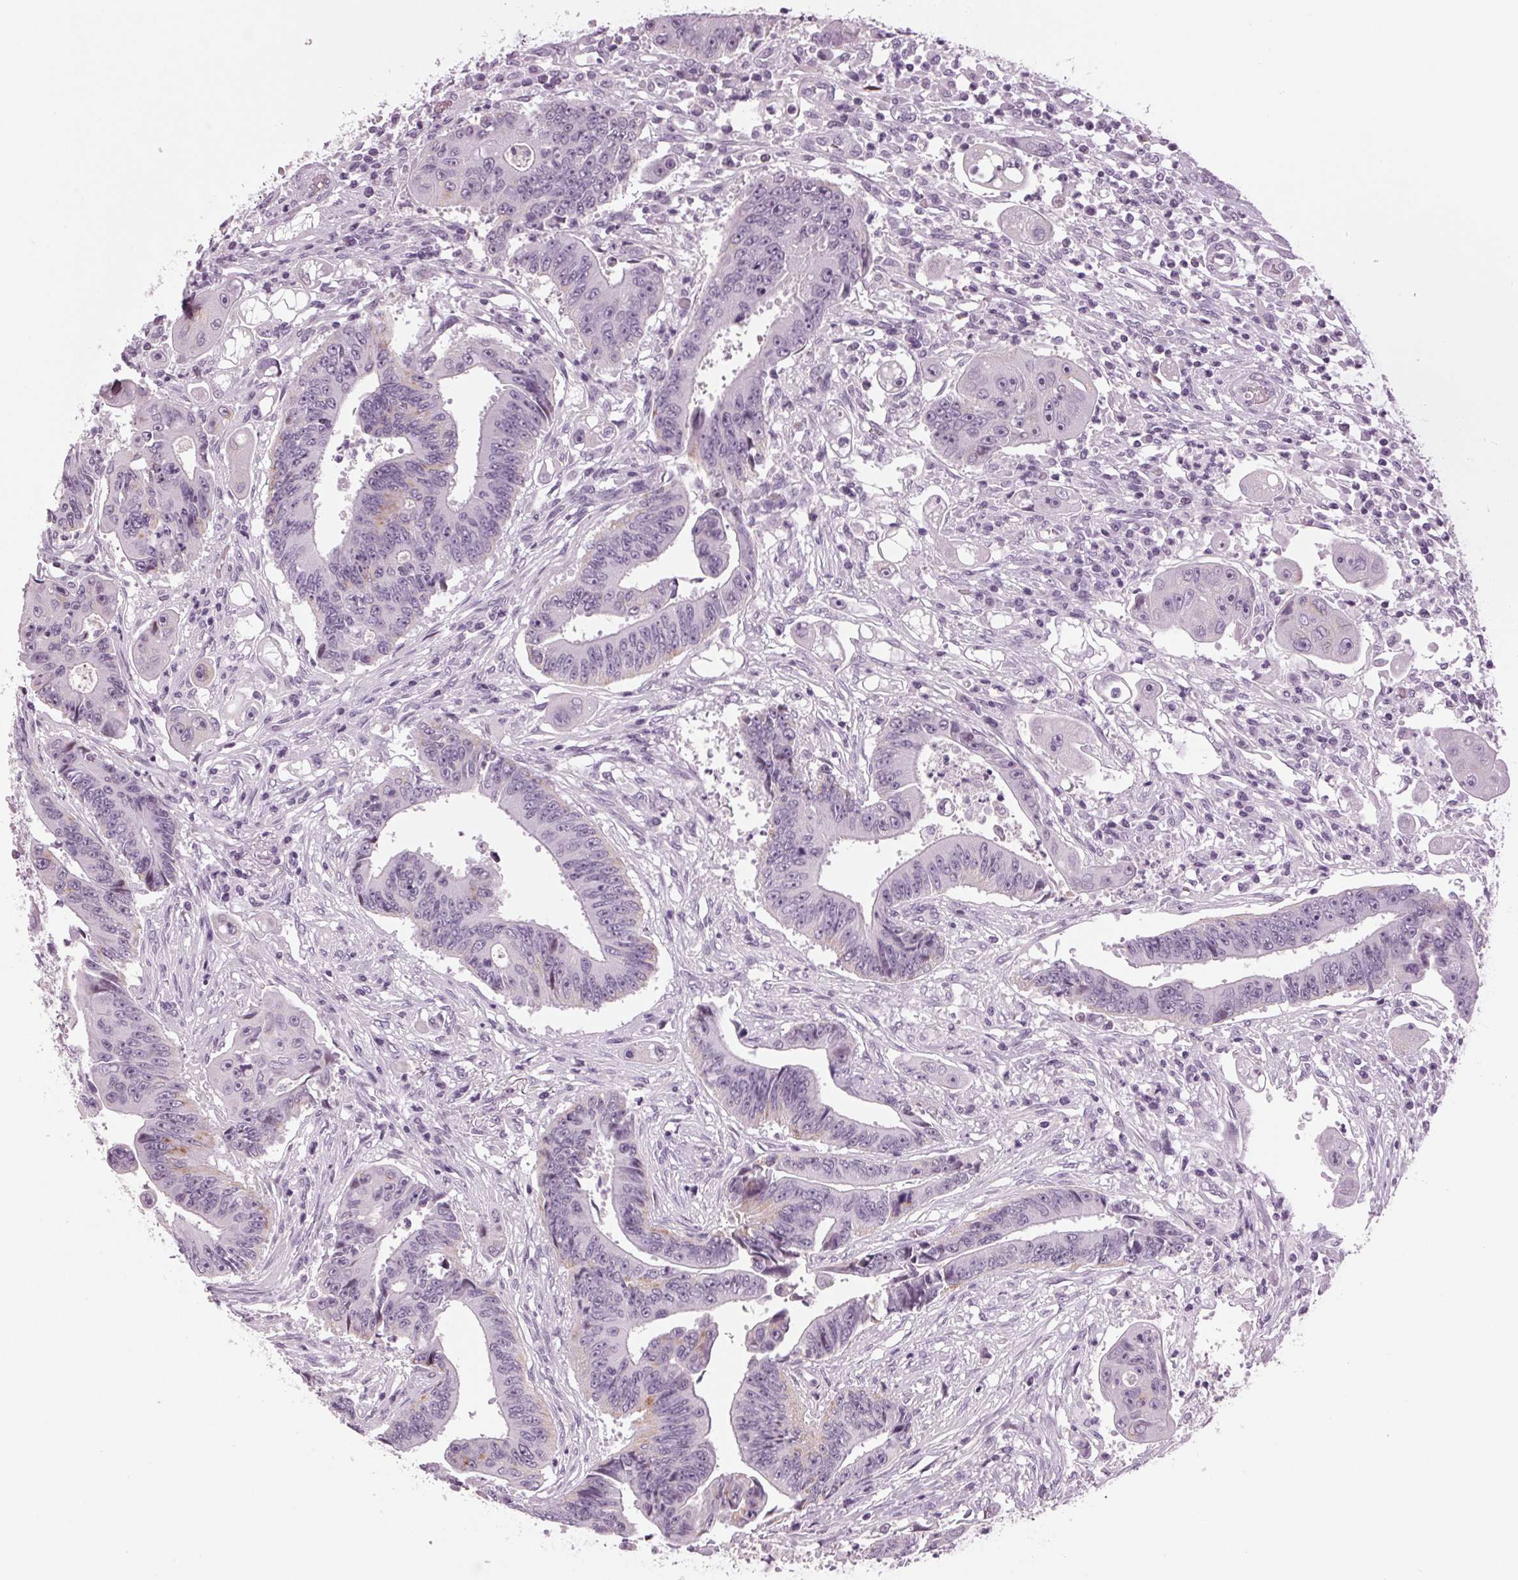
{"staining": {"intensity": "negative", "quantity": "none", "location": "none"}, "tissue": "colorectal cancer", "cell_type": "Tumor cells", "image_type": "cancer", "snomed": [{"axis": "morphology", "description": "Adenocarcinoma, NOS"}, {"axis": "topography", "description": "Rectum"}], "caption": "DAB (3,3'-diaminobenzidine) immunohistochemical staining of colorectal cancer shows no significant expression in tumor cells.", "gene": "DNAH12", "patient": {"sex": "male", "age": 54}}